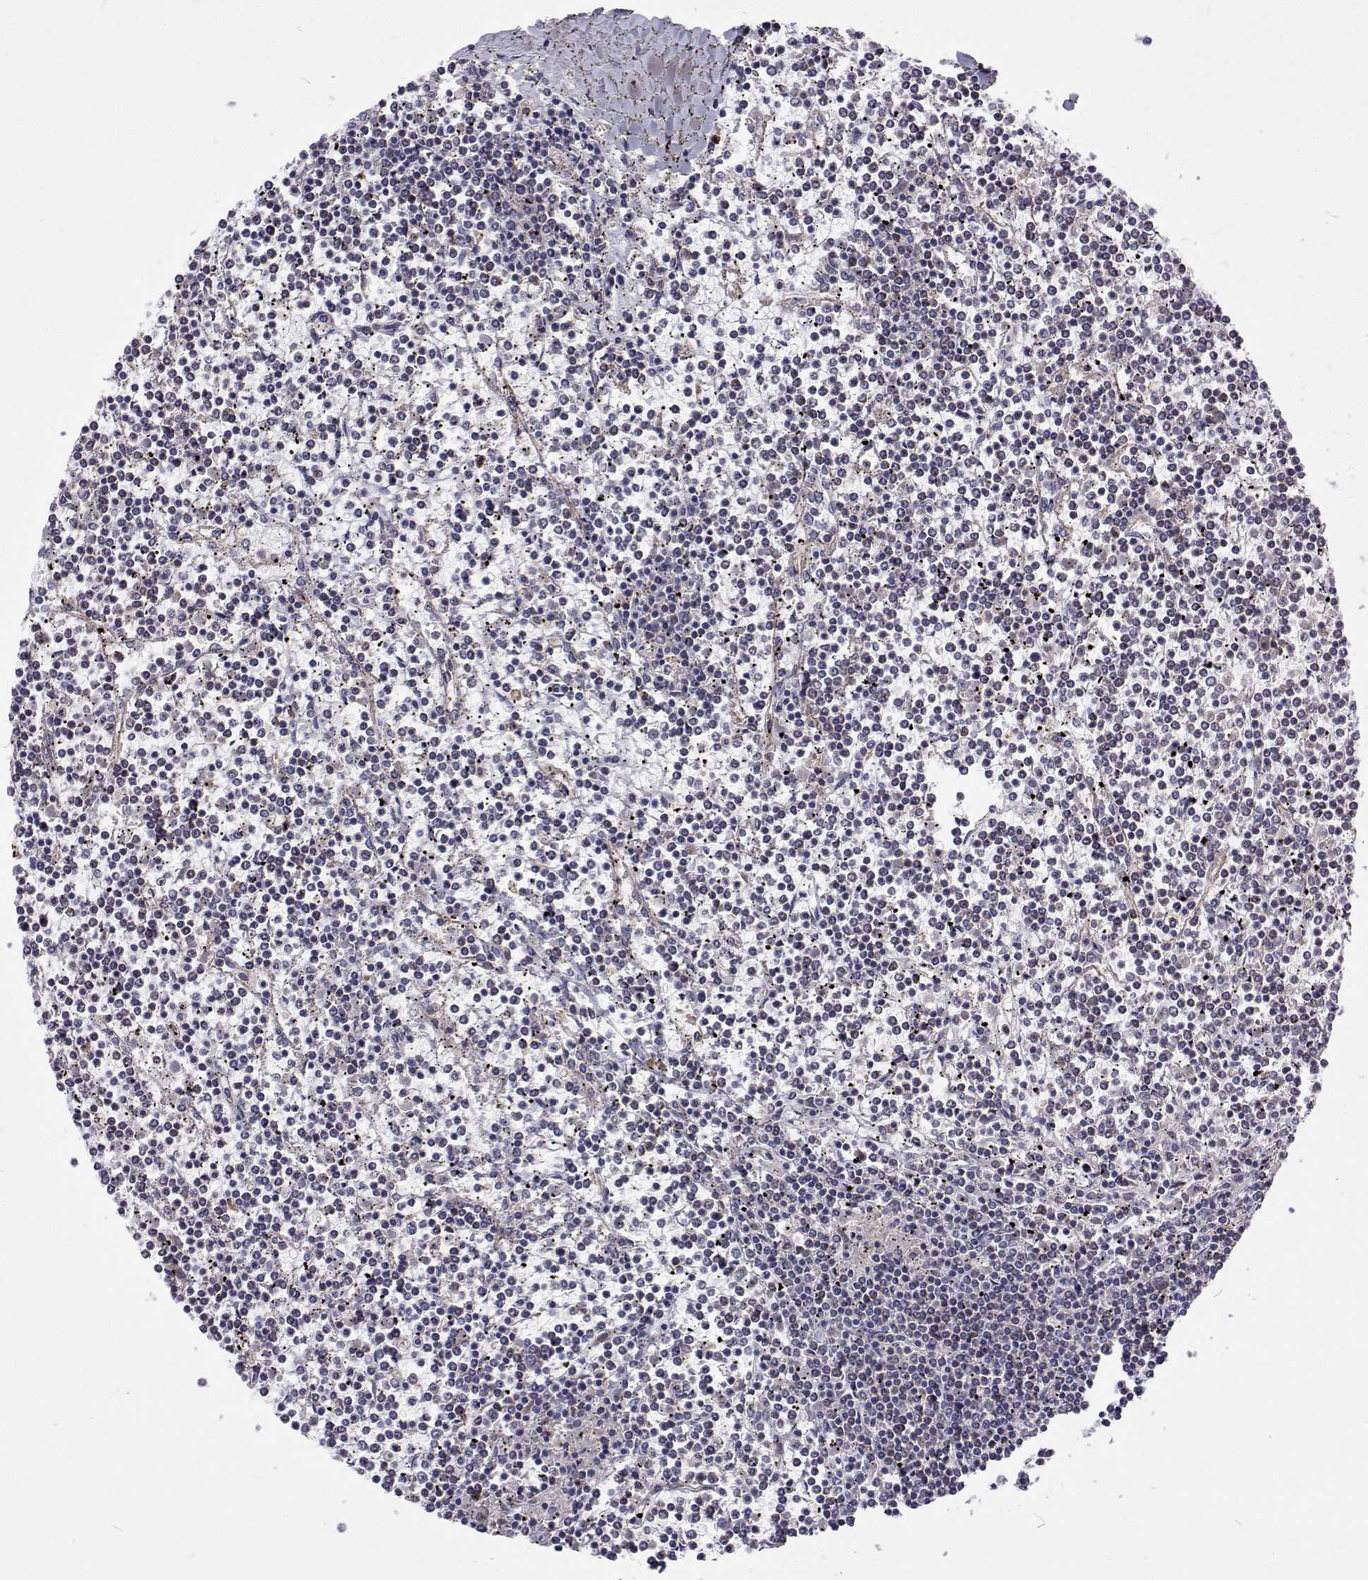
{"staining": {"intensity": "negative", "quantity": "none", "location": "none"}, "tissue": "lymphoma", "cell_type": "Tumor cells", "image_type": "cancer", "snomed": [{"axis": "morphology", "description": "Malignant lymphoma, non-Hodgkin's type, Low grade"}, {"axis": "topography", "description": "Spleen"}], "caption": "IHC of human lymphoma shows no expression in tumor cells.", "gene": "DHTKD1", "patient": {"sex": "female", "age": 19}}